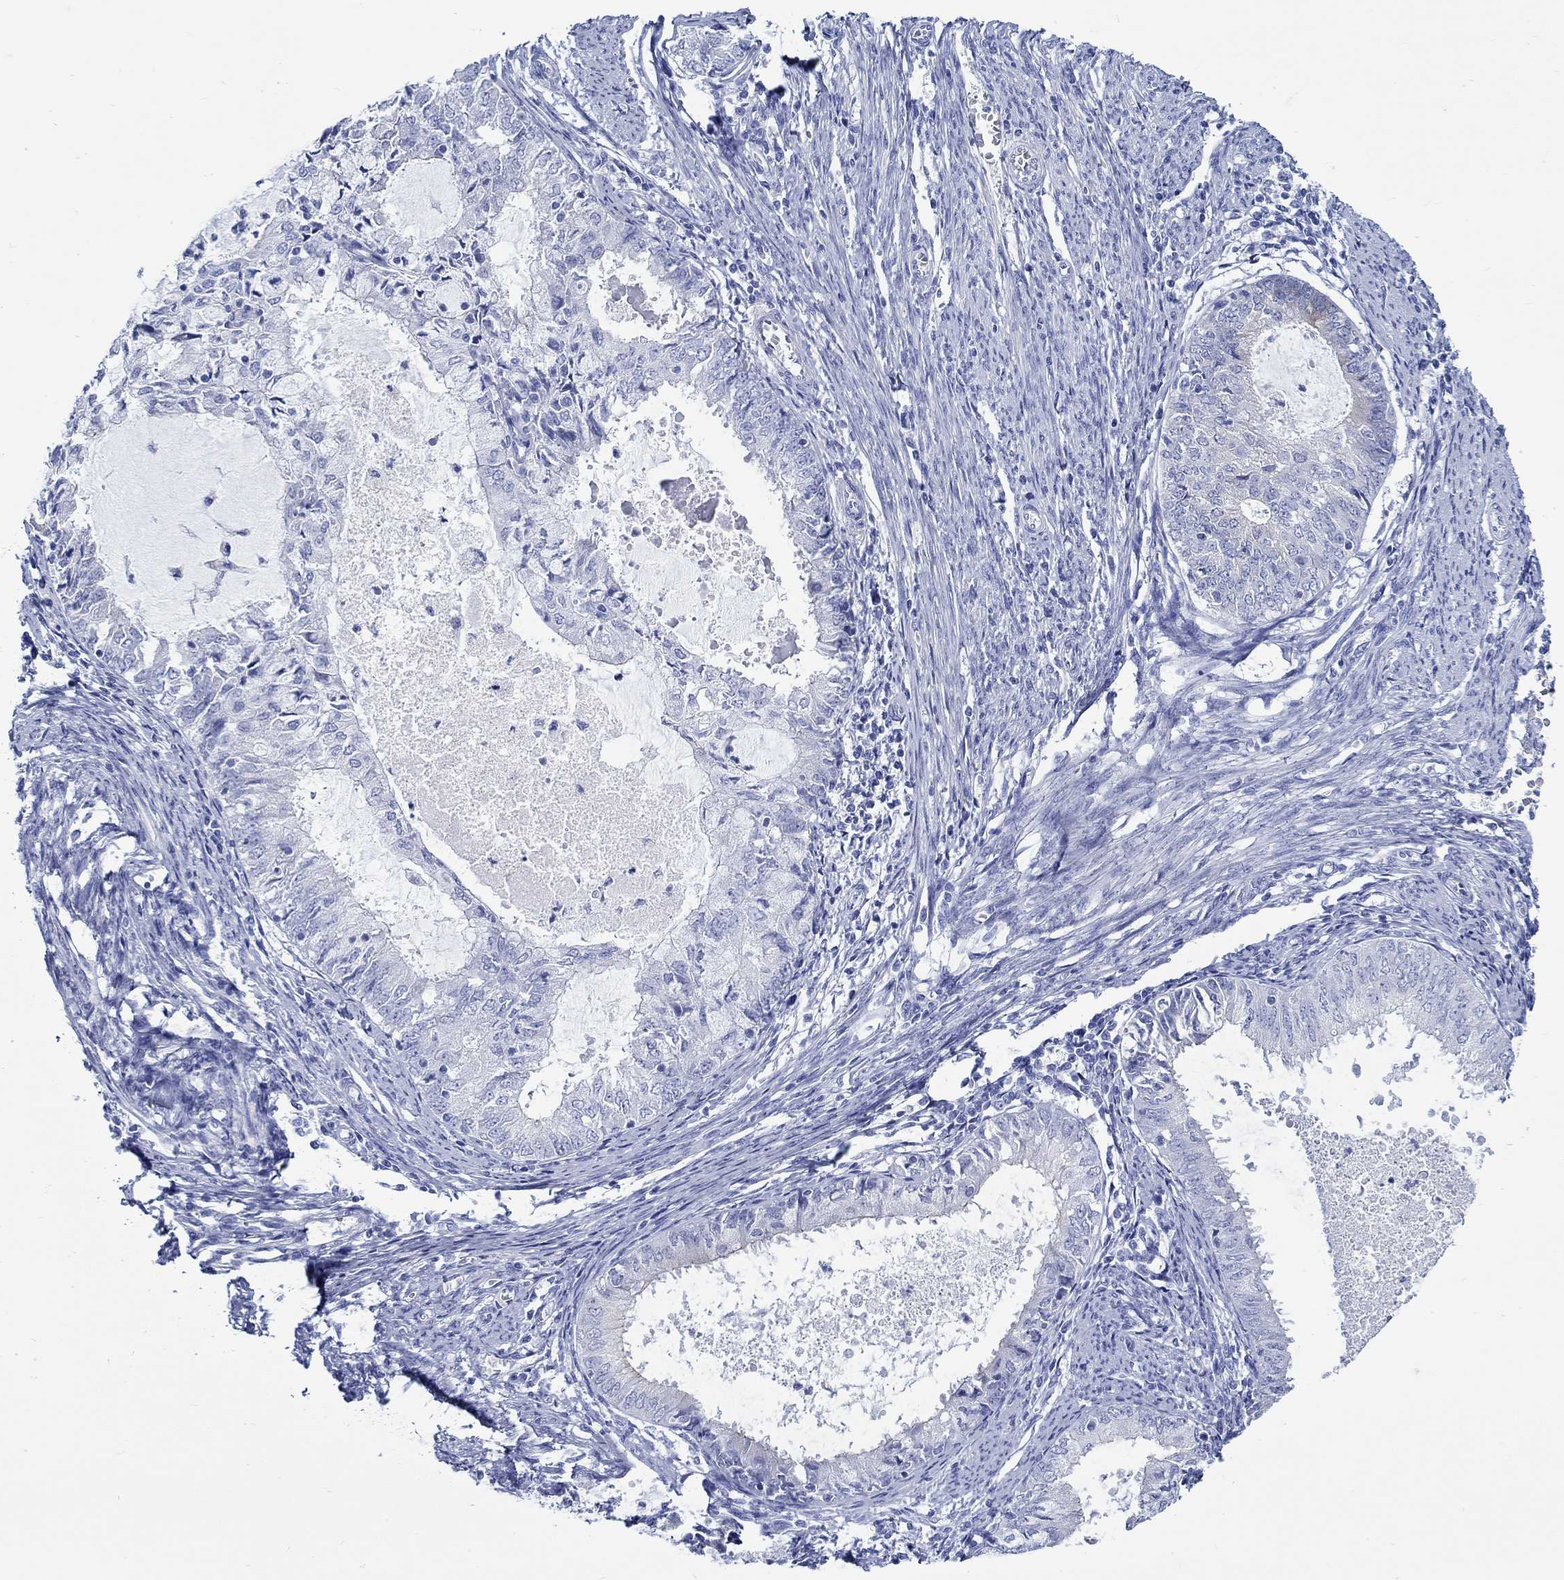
{"staining": {"intensity": "negative", "quantity": "none", "location": "none"}, "tissue": "endometrial cancer", "cell_type": "Tumor cells", "image_type": "cancer", "snomed": [{"axis": "morphology", "description": "Adenocarcinoma, NOS"}, {"axis": "topography", "description": "Endometrium"}], "caption": "DAB (3,3'-diaminobenzidine) immunohistochemical staining of endometrial cancer reveals no significant positivity in tumor cells. (Stains: DAB (3,3'-diaminobenzidine) IHC with hematoxylin counter stain, Microscopy: brightfield microscopy at high magnification).", "gene": "RD3L", "patient": {"sex": "female", "age": 57}}